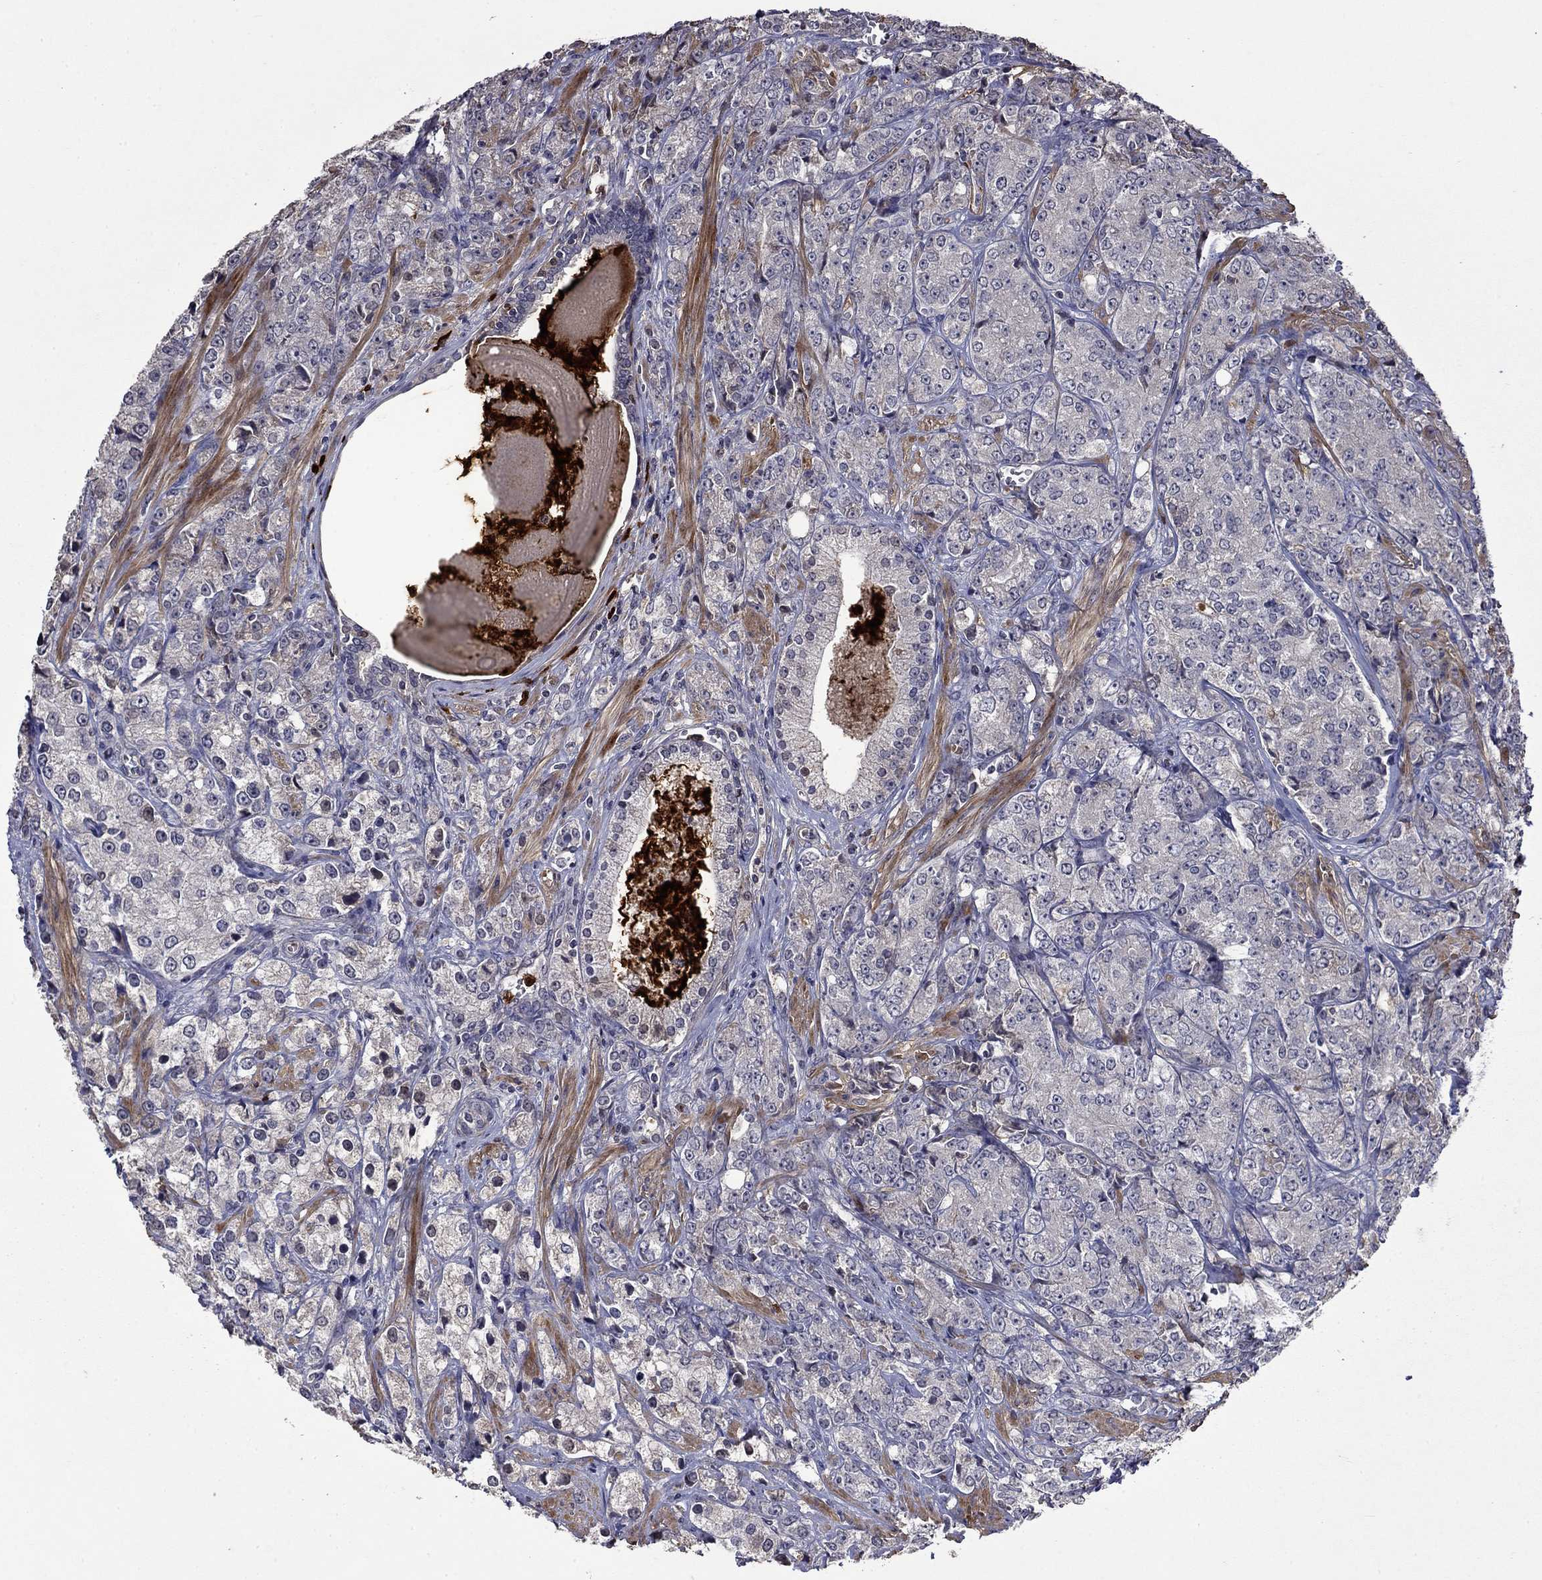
{"staining": {"intensity": "negative", "quantity": "none", "location": "none"}, "tissue": "prostate cancer", "cell_type": "Tumor cells", "image_type": "cancer", "snomed": [{"axis": "morphology", "description": "Adenocarcinoma, NOS"}, {"axis": "topography", "description": "Prostate and seminal vesicle, NOS"}, {"axis": "topography", "description": "Prostate"}], "caption": "Tumor cells are negative for brown protein staining in prostate cancer (adenocarcinoma).", "gene": "SATB1", "patient": {"sex": "male", "age": 68}}